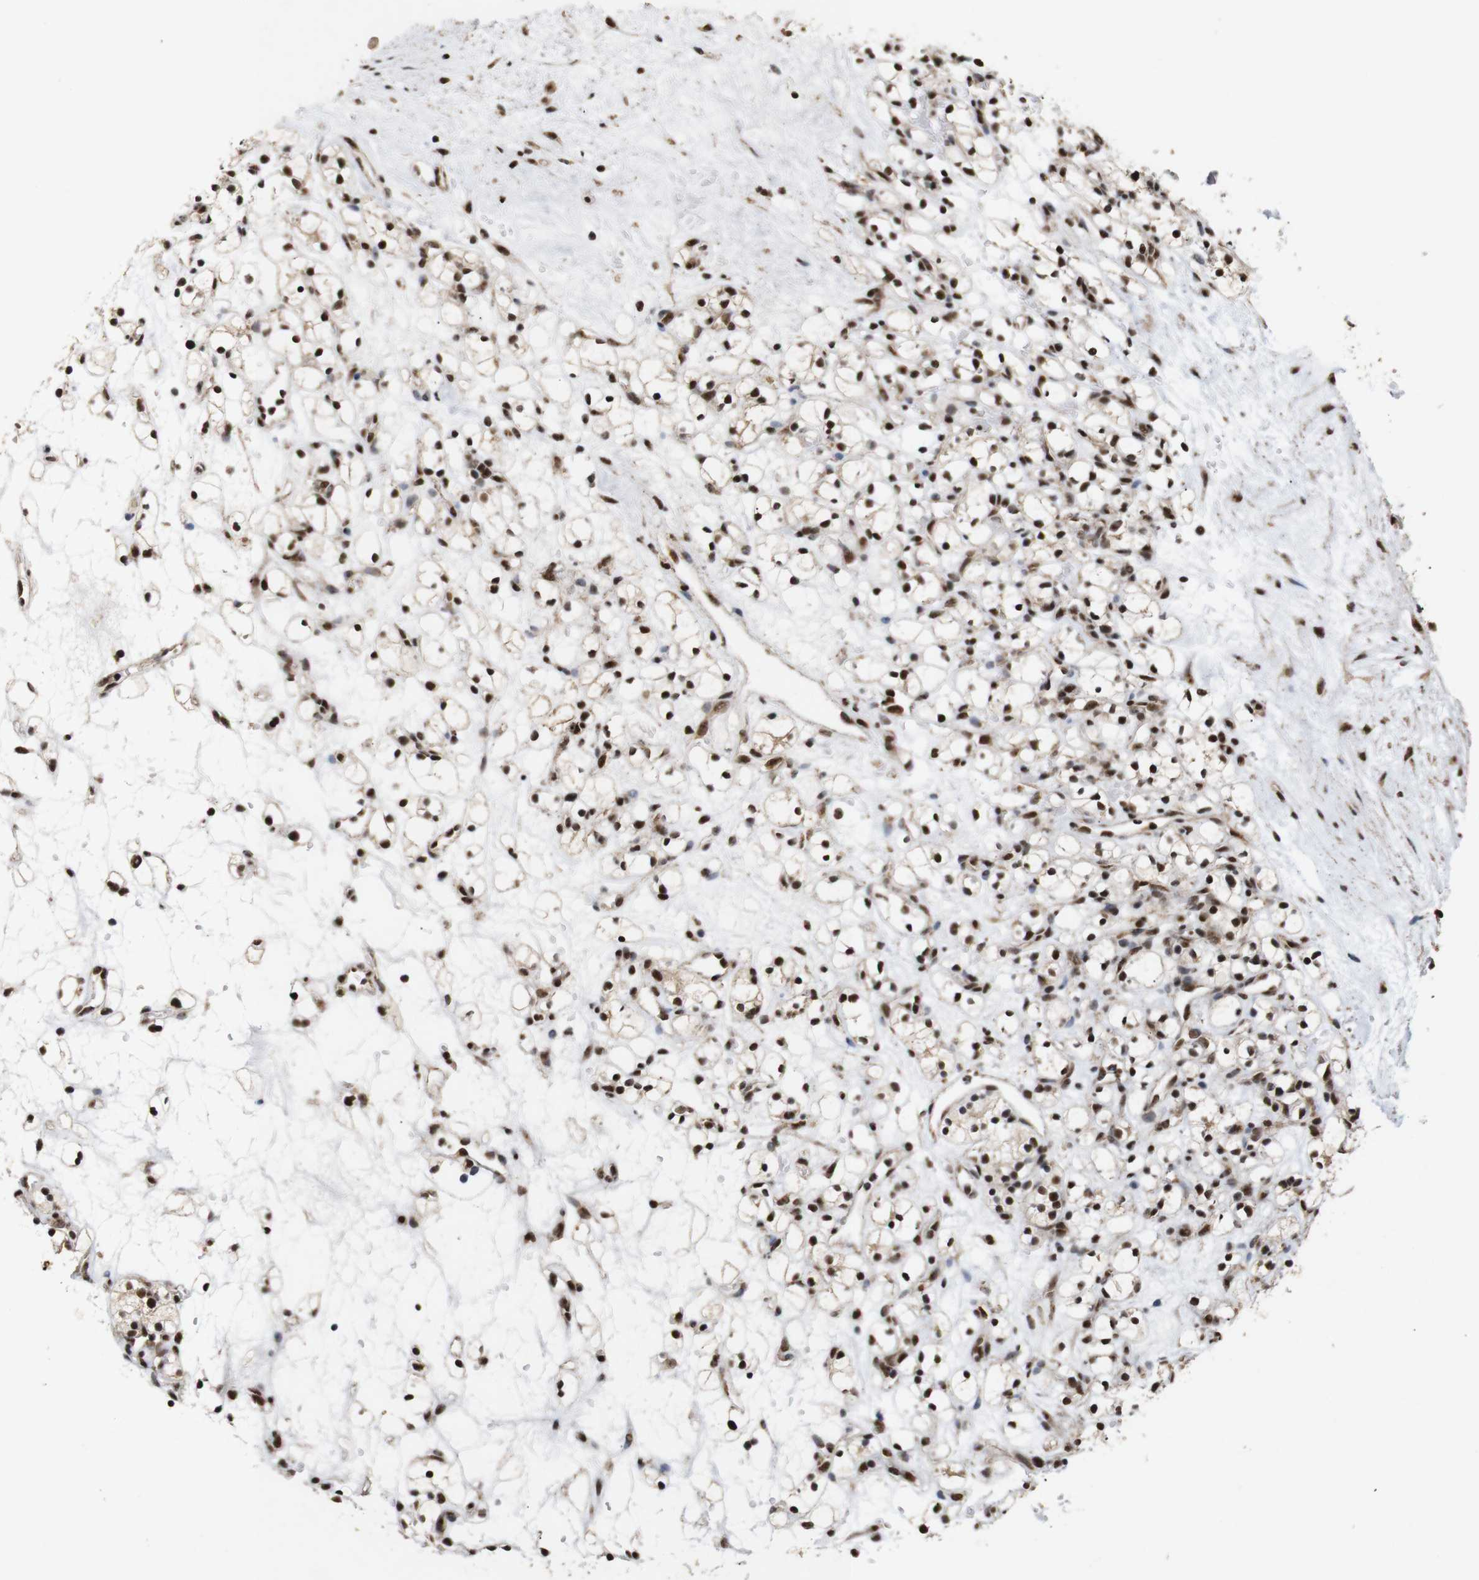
{"staining": {"intensity": "strong", "quantity": ">75%", "location": "nuclear"}, "tissue": "renal cancer", "cell_type": "Tumor cells", "image_type": "cancer", "snomed": [{"axis": "morphology", "description": "Adenocarcinoma, NOS"}, {"axis": "topography", "description": "Kidney"}], "caption": "IHC micrograph of human renal adenocarcinoma stained for a protein (brown), which reveals high levels of strong nuclear positivity in approximately >75% of tumor cells.", "gene": "PYM1", "patient": {"sex": "female", "age": 60}}